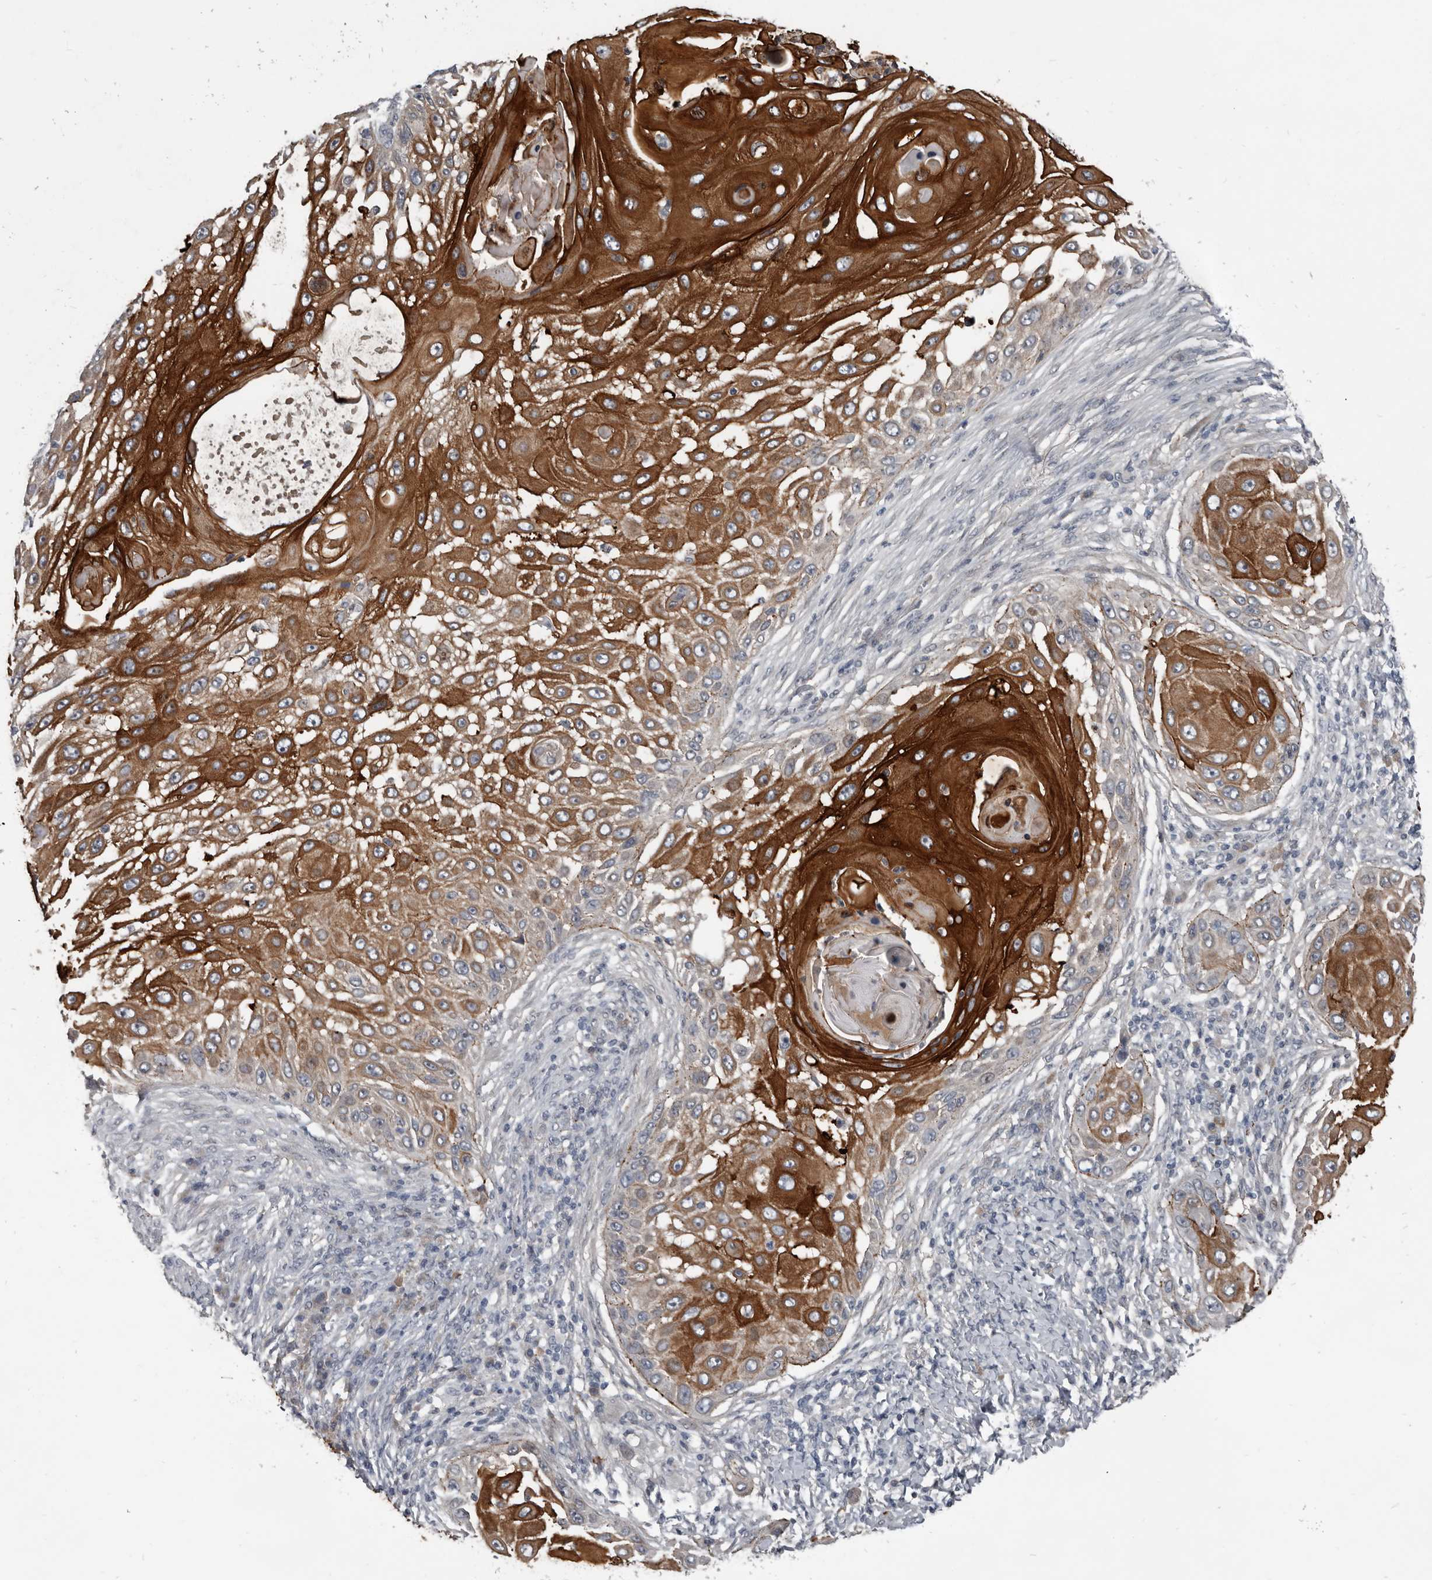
{"staining": {"intensity": "strong", "quantity": ">75%", "location": "cytoplasmic/membranous"}, "tissue": "skin cancer", "cell_type": "Tumor cells", "image_type": "cancer", "snomed": [{"axis": "morphology", "description": "Squamous cell carcinoma, NOS"}, {"axis": "topography", "description": "Skin"}], "caption": "Immunohistochemical staining of human squamous cell carcinoma (skin) reveals high levels of strong cytoplasmic/membranous expression in about >75% of tumor cells.", "gene": "C1orf216", "patient": {"sex": "female", "age": 44}}